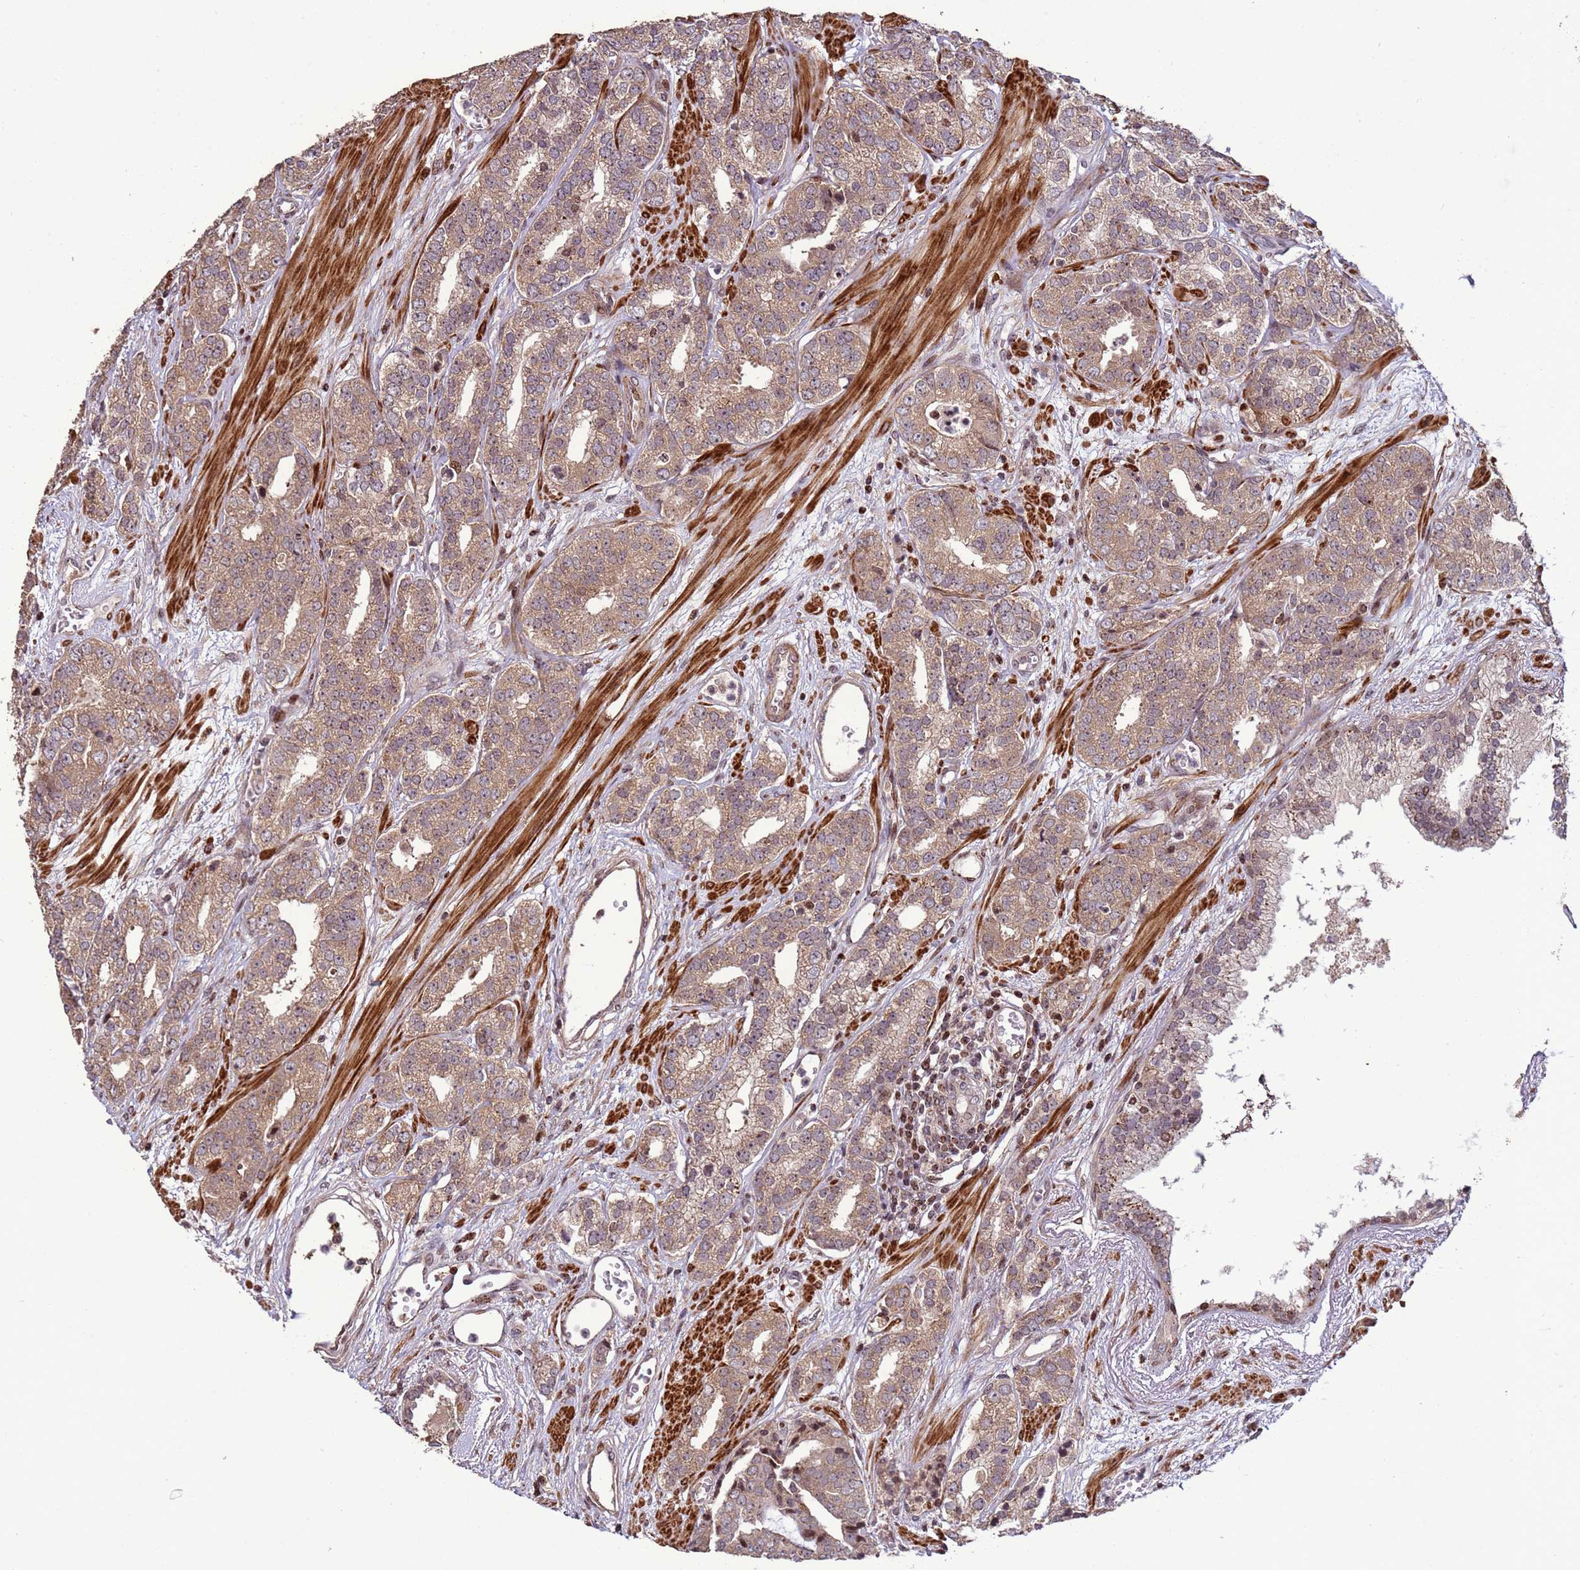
{"staining": {"intensity": "weak", "quantity": ">75%", "location": "cytoplasmic/membranous,nuclear"}, "tissue": "prostate cancer", "cell_type": "Tumor cells", "image_type": "cancer", "snomed": [{"axis": "morphology", "description": "Adenocarcinoma, High grade"}, {"axis": "topography", "description": "Prostate"}], "caption": "DAB immunohistochemical staining of human prostate high-grade adenocarcinoma shows weak cytoplasmic/membranous and nuclear protein staining in about >75% of tumor cells.", "gene": "HGH1", "patient": {"sex": "male", "age": 71}}